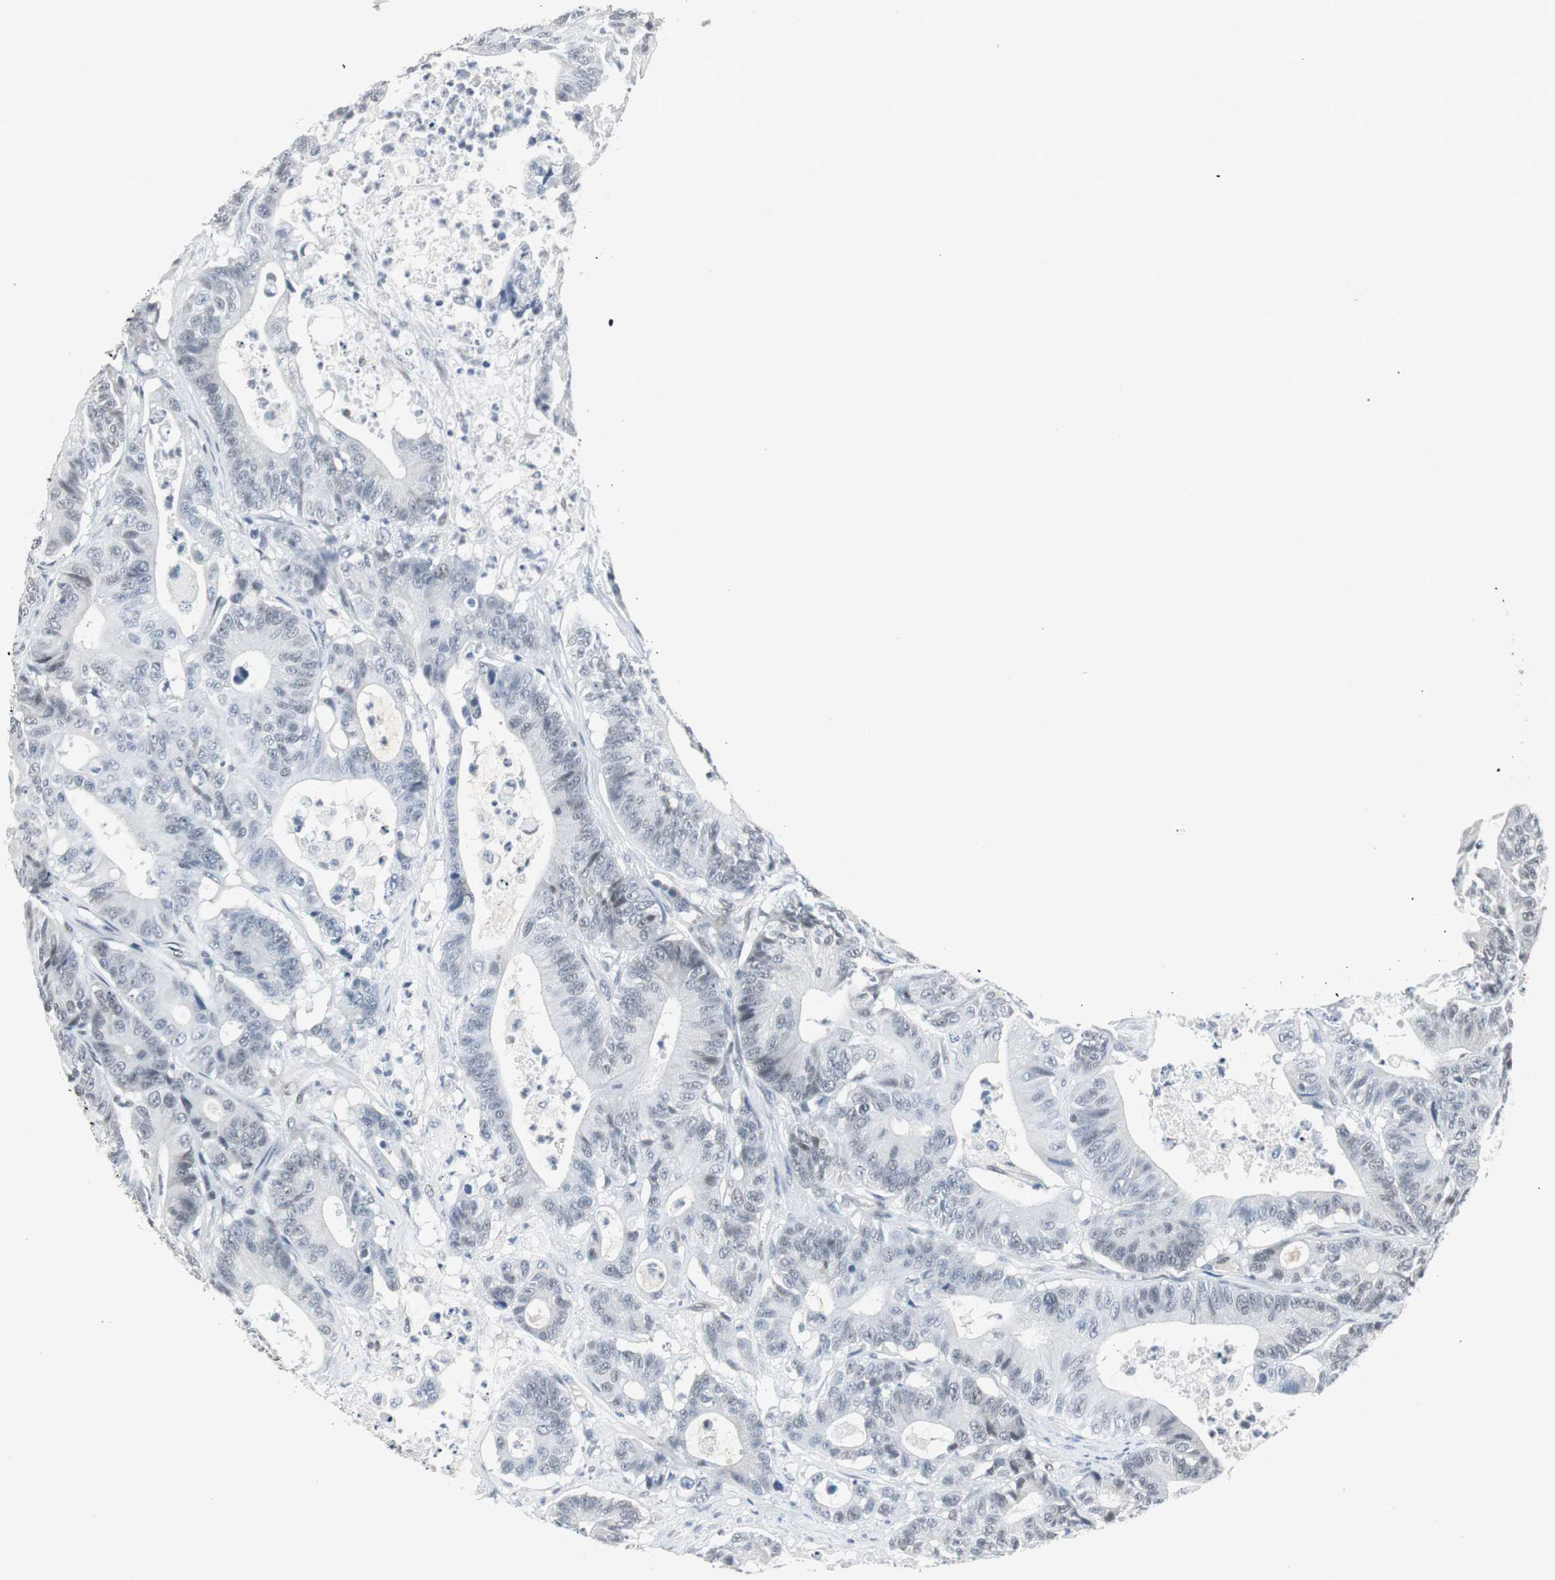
{"staining": {"intensity": "negative", "quantity": "none", "location": "none"}, "tissue": "colorectal cancer", "cell_type": "Tumor cells", "image_type": "cancer", "snomed": [{"axis": "morphology", "description": "Adenocarcinoma, NOS"}, {"axis": "topography", "description": "Colon"}], "caption": "The micrograph exhibits no significant expression in tumor cells of colorectal cancer.", "gene": "ELK1", "patient": {"sex": "female", "age": 84}}